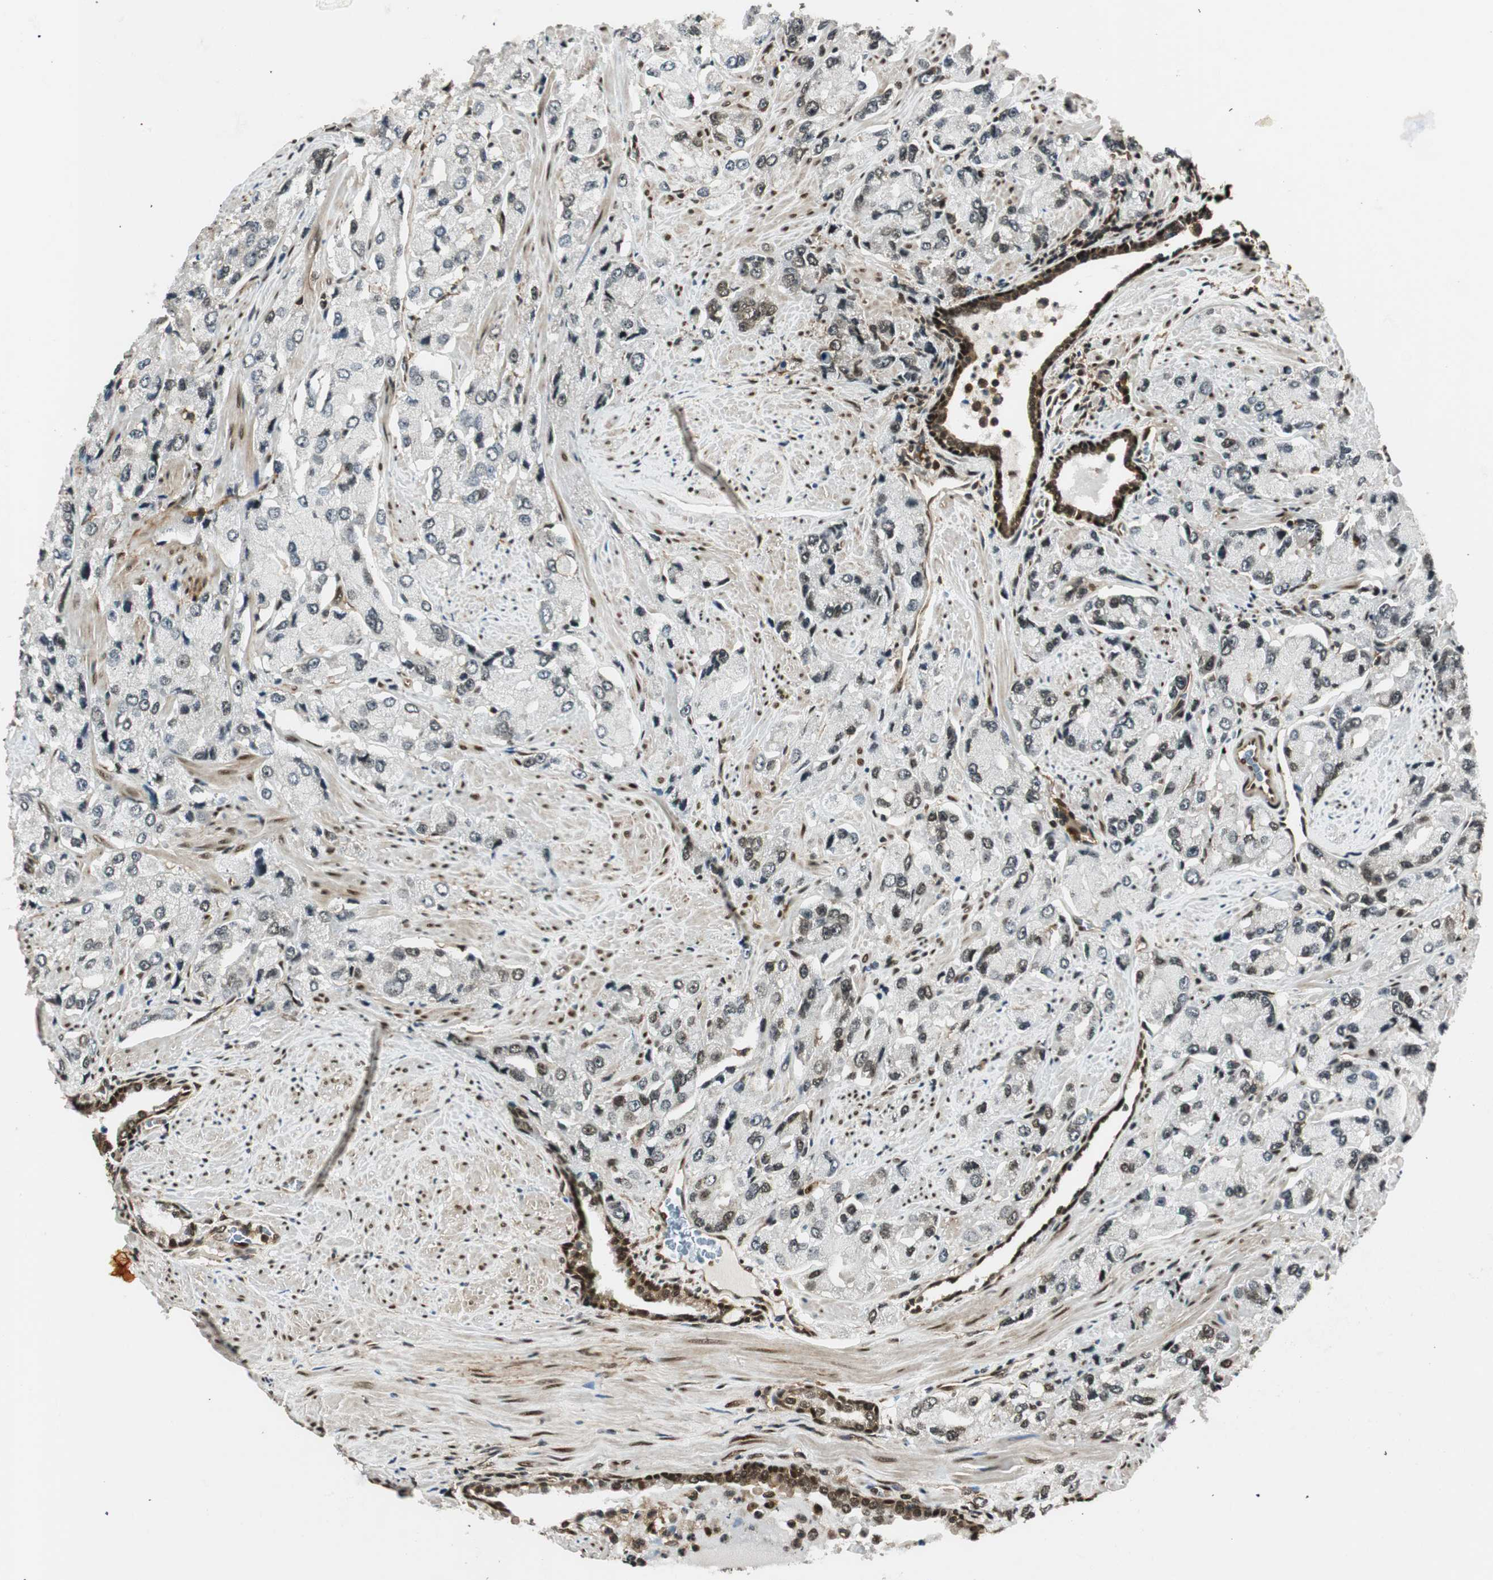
{"staining": {"intensity": "weak", "quantity": "<25%", "location": "nuclear"}, "tissue": "prostate cancer", "cell_type": "Tumor cells", "image_type": "cancer", "snomed": [{"axis": "morphology", "description": "Adenocarcinoma, High grade"}, {"axis": "topography", "description": "Prostate"}], "caption": "A high-resolution photomicrograph shows immunohistochemistry (IHC) staining of prostate adenocarcinoma (high-grade), which displays no significant positivity in tumor cells.", "gene": "RING1", "patient": {"sex": "male", "age": 58}}